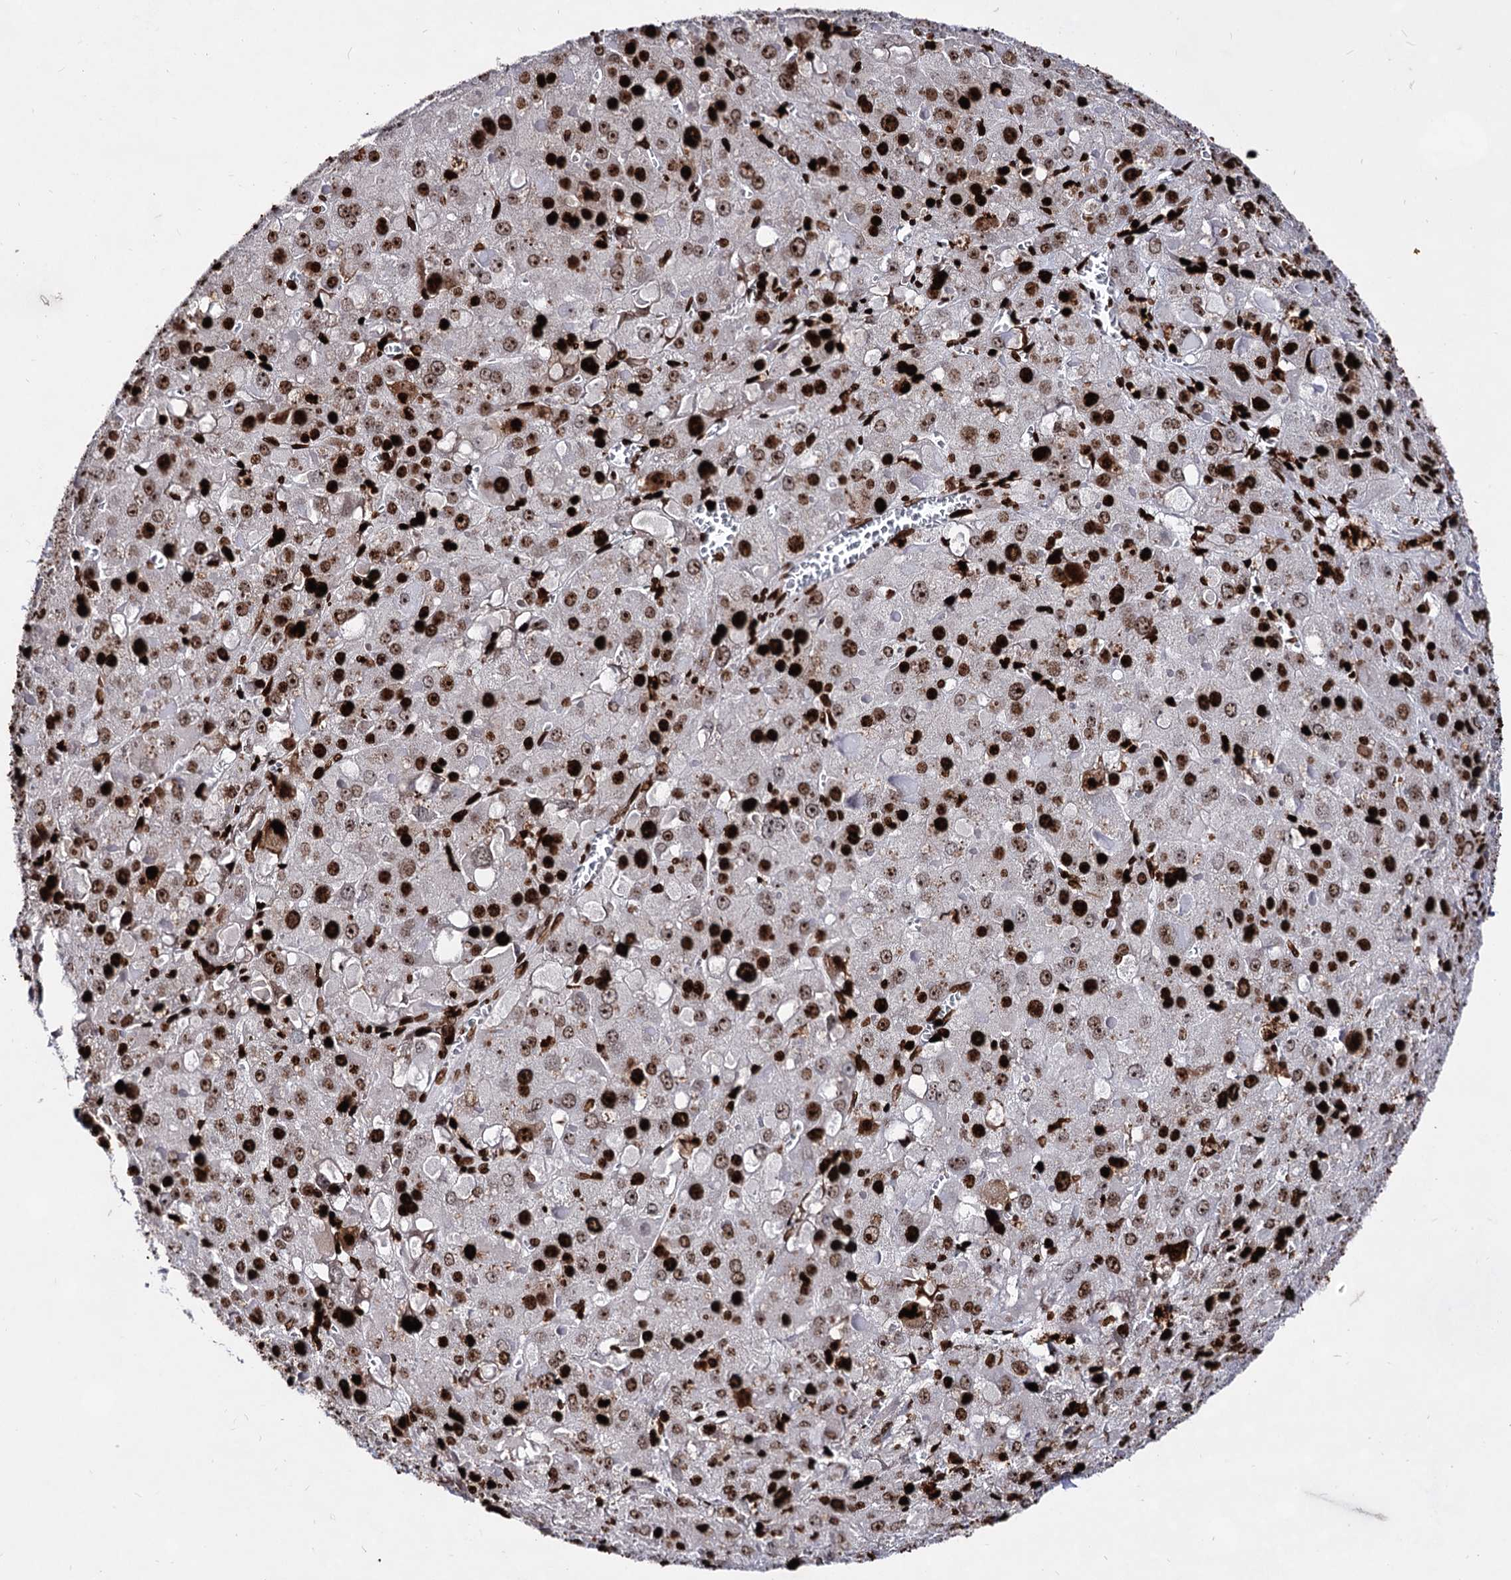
{"staining": {"intensity": "strong", "quantity": ">75%", "location": "nuclear"}, "tissue": "liver cancer", "cell_type": "Tumor cells", "image_type": "cancer", "snomed": [{"axis": "morphology", "description": "Carcinoma, Hepatocellular, NOS"}, {"axis": "topography", "description": "Liver"}], "caption": "High-power microscopy captured an immunohistochemistry (IHC) photomicrograph of liver cancer (hepatocellular carcinoma), revealing strong nuclear staining in approximately >75% of tumor cells.", "gene": "HMGB2", "patient": {"sex": "female", "age": 73}}